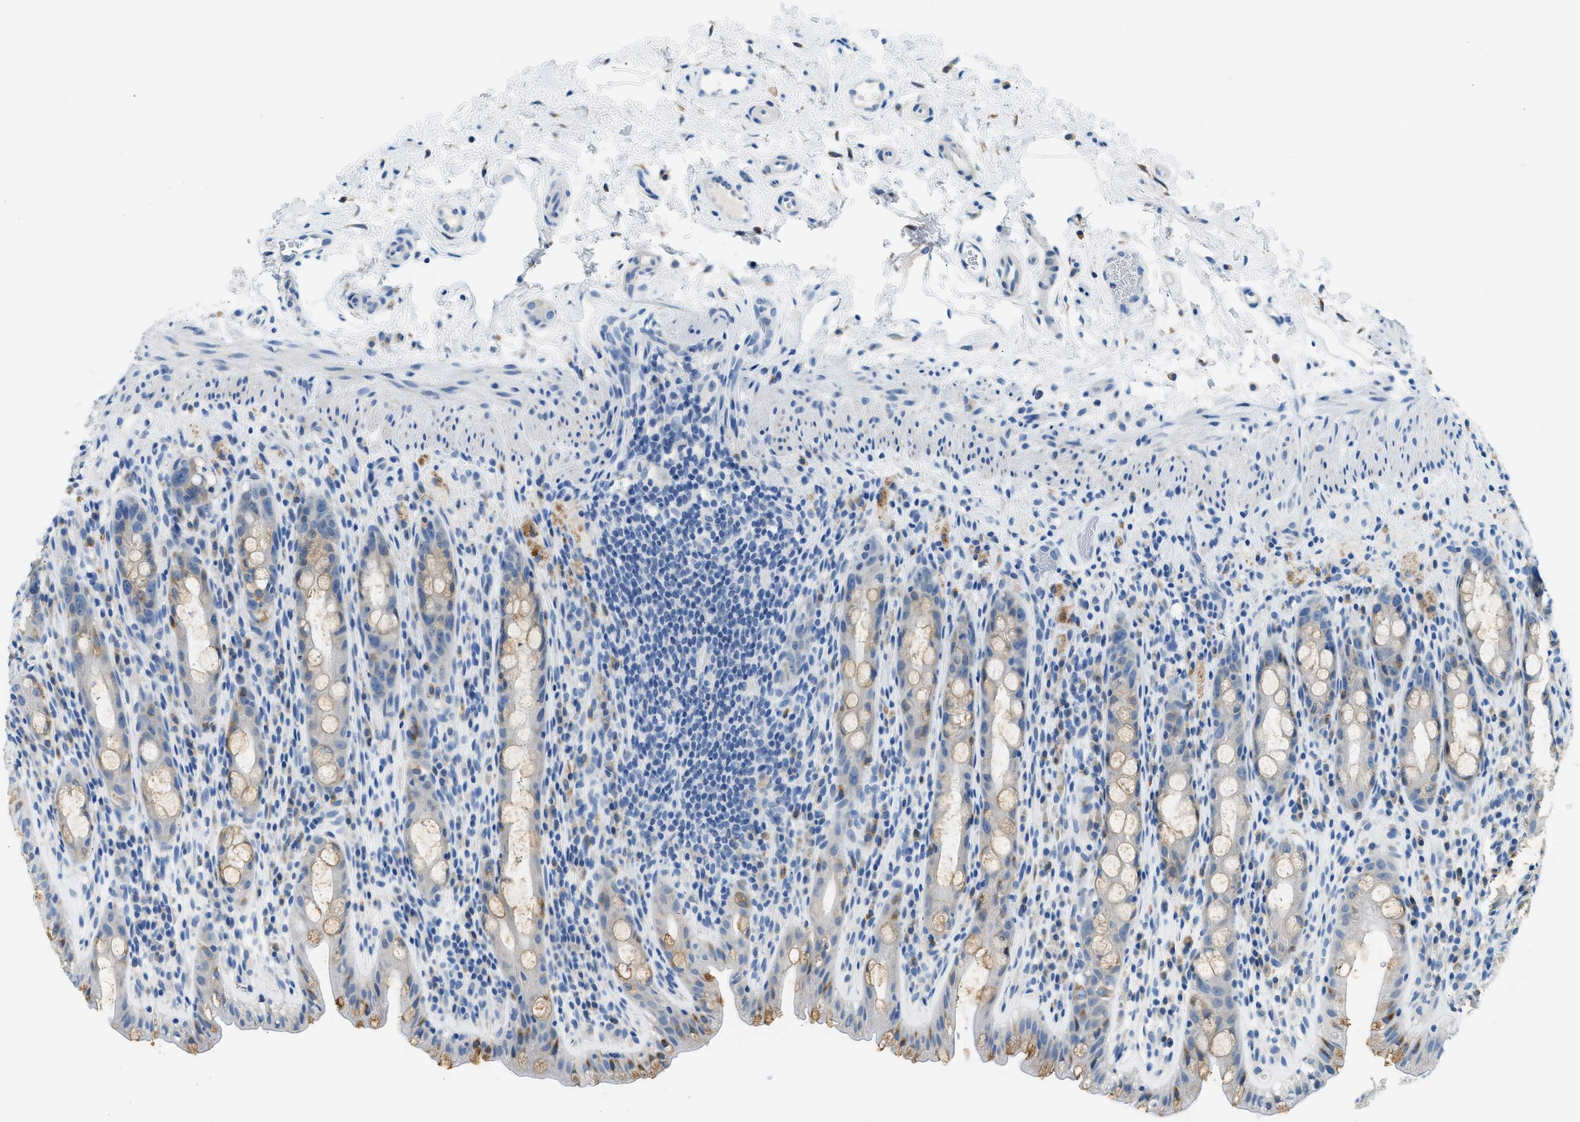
{"staining": {"intensity": "weak", "quantity": "<25%", "location": "cytoplasmic/membranous"}, "tissue": "rectum", "cell_type": "Glandular cells", "image_type": "normal", "snomed": [{"axis": "morphology", "description": "Normal tissue, NOS"}, {"axis": "topography", "description": "Rectum"}], "caption": "A high-resolution histopathology image shows immunohistochemistry (IHC) staining of benign rectum, which displays no significant staining in glandular cells. (DAB (3,3'-diaminobenzidine) IHC visualized using brightfield microscopy, high magnification).", "gene": "CLDN18", "patient": {"sex": "male", "age": 44}}